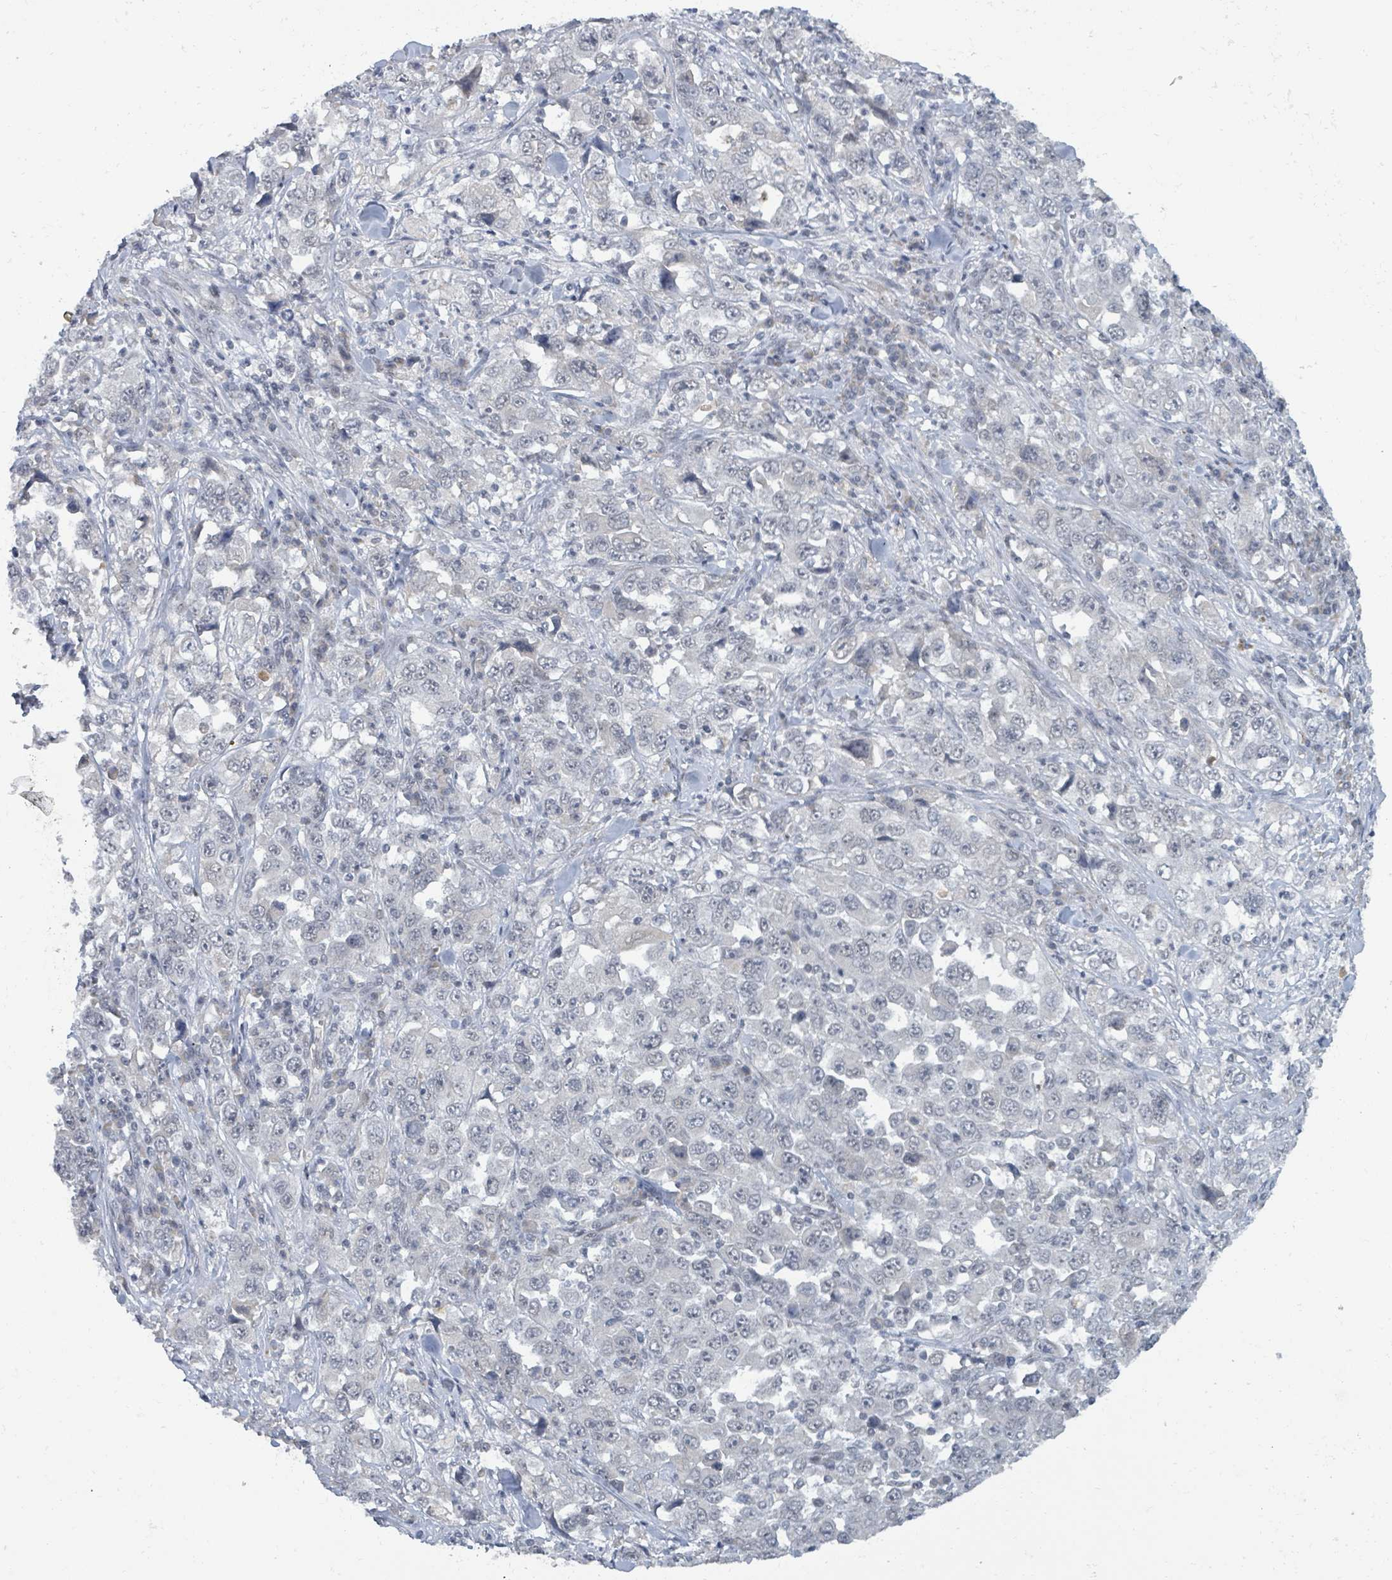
{"staining": {"intensity": "negative", "quantity": "none", "location": "none"}, "tissue": "stomach cancer", "cell_type": "Tumor cells", "image_type": "cancer", "snomed": [{"axis": "morphology", "description": "Normal tissue, NOS"}, {"axis": "morphology", "description": "Adenocarcinoma, NOS"}, {"axis": "topography", "description": "Stomach, upper"}, {"axis": "topography", "description": "Stomach"}], "caption": "Immunohistochemical staining of human stomach adenocarcinoma exhibits no significant expression in tumor cells. (DAB (3,3'-diaminobenzidine) immunohistochemistry (IHC), high magnification).", "gene": "BANP", "patient": {"sex": "male", "age": 59}}